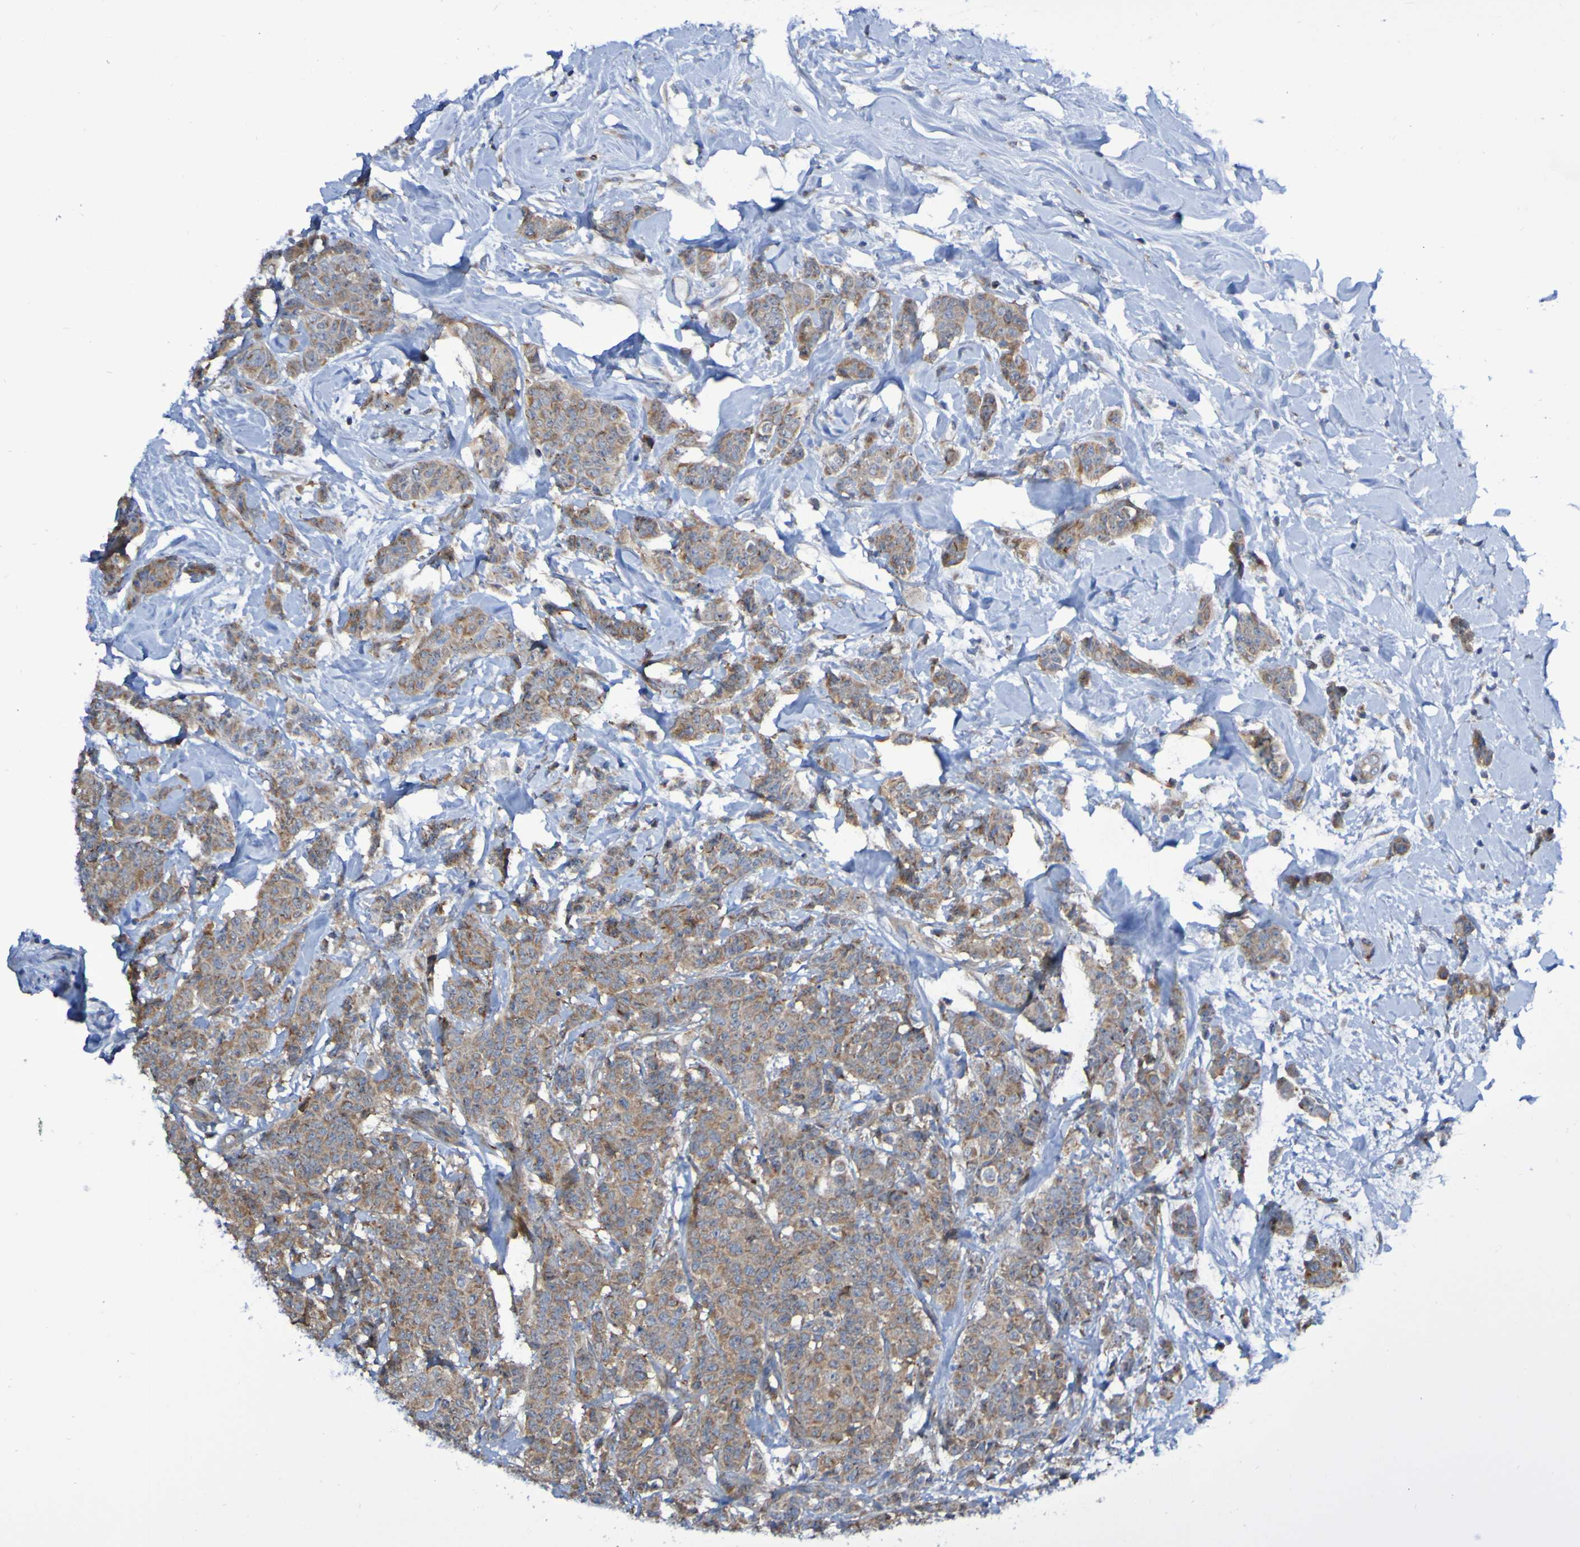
{"staining": {"intensity": "moderate", "quantity": ">75%", "location": "cytoplasmic/membranous"}, "tissue": "breast cancer", "cell_type": "Tumor cells", "image_type": "cancer", "snomed": [{"axis": "morphology", "description": "Normal tissue, NOS"}, {"axis": "morphology", "description": "Duct carcinoma"}, {"axis": "topography", "description": "Breast"}], "caption": "IHC micrograph of human infiltrating ductal carcinoma (breast) stained for a protein (brown), which displays medium levels of moderate cytoplasmic/membranous staining in about >75% of tumor cells.", "gene": "LMBRD2", "patient": {"sex": "female", "age": 40}}